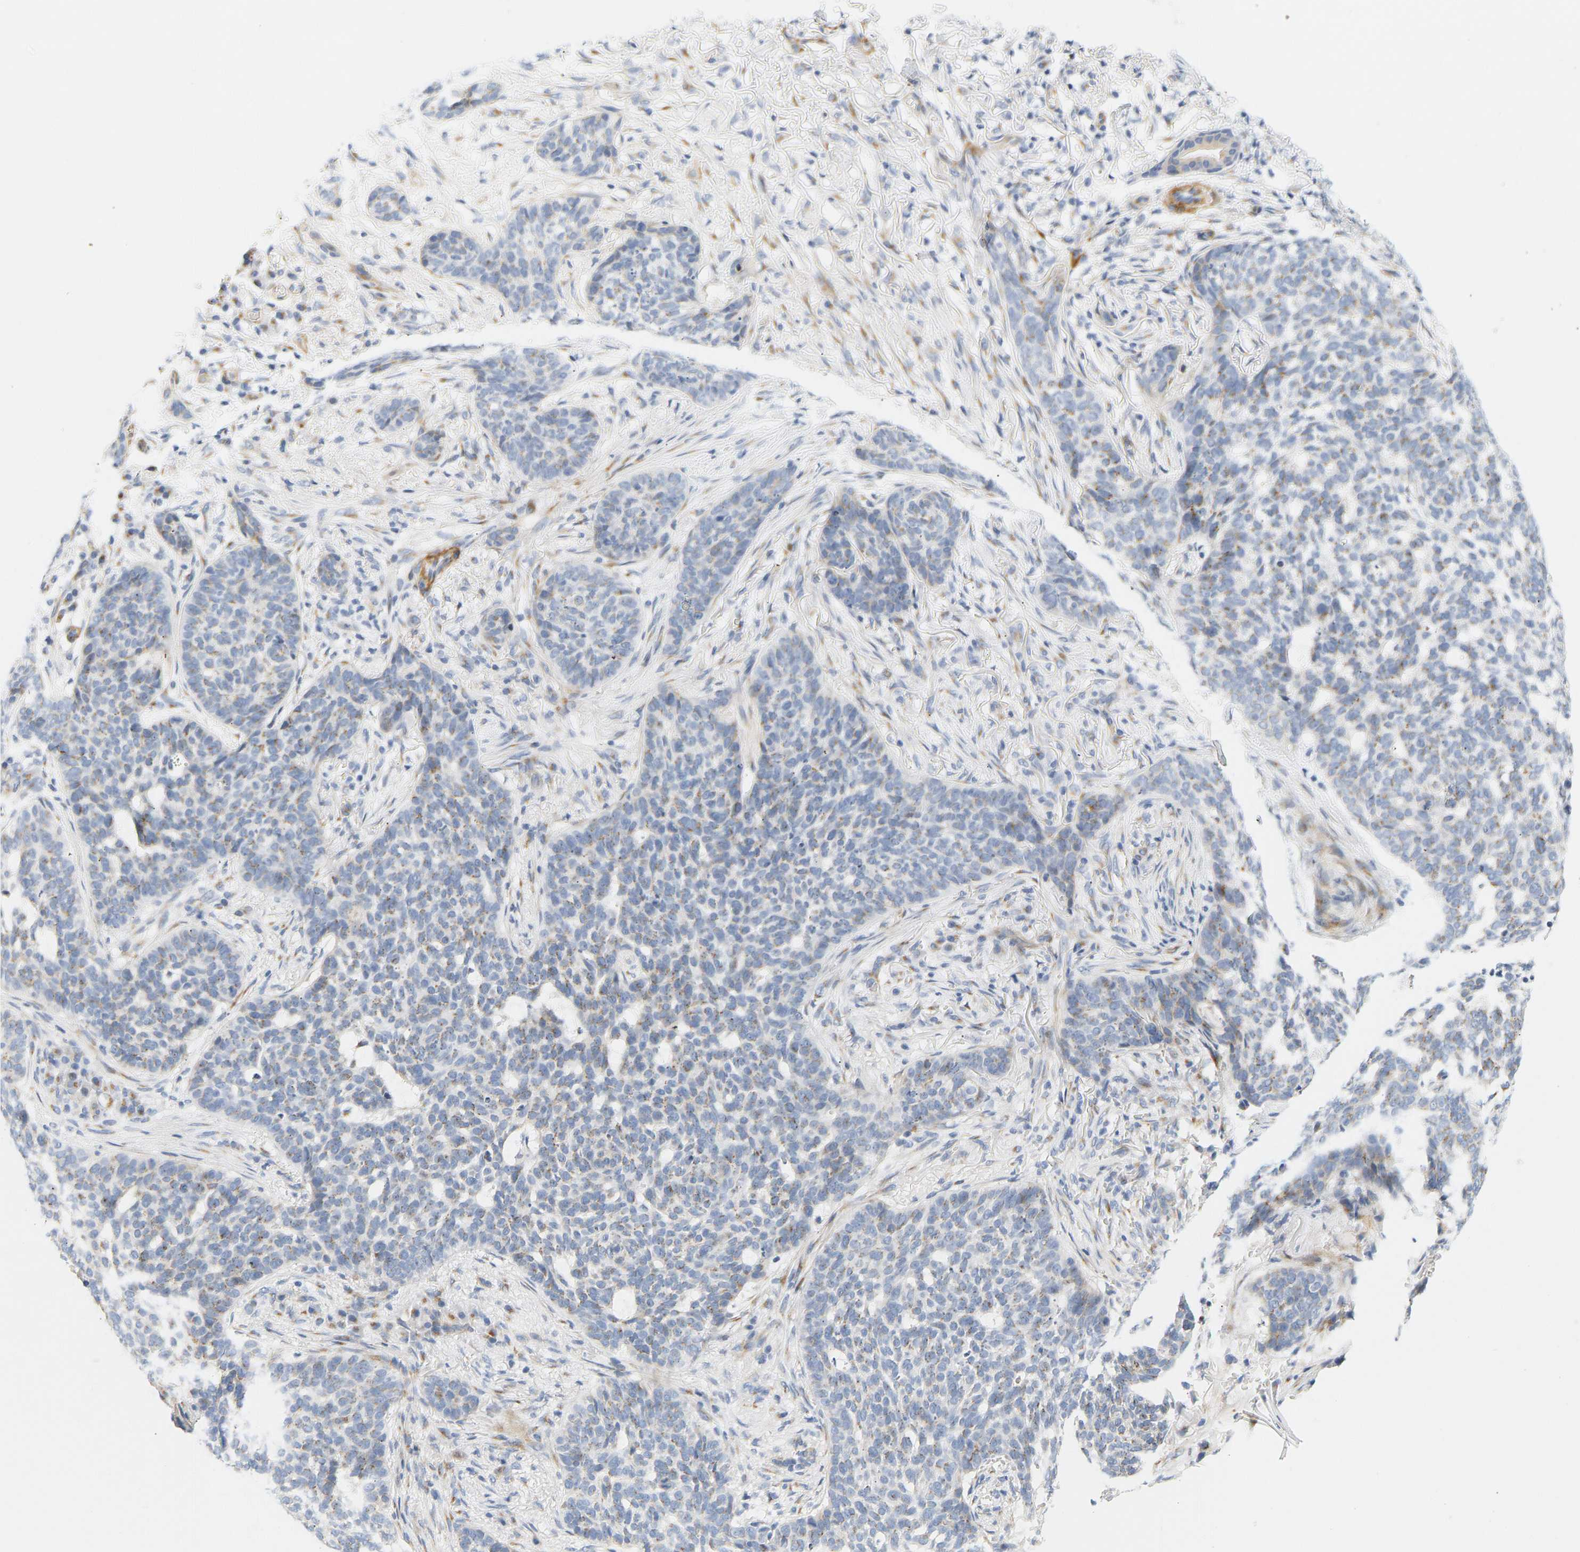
{"staining": {"intensity": "moderate", "quantity": "25%-75%", "location": "cytoplasmic/membranous"}, "tissue": "skin cancer", "cell_type": "Tumor cells", "image_type": "cancer", "snomed": [{"axis": "morphology", "description": "Basal cell carcinoma"}, {"axis": "topography", "description": "Skin"}], "caption": "Immunohistochemical staining of human skin cancer (basal cell carcinoma) demonstrates medium levels of moderate cytoplasmic/membranous positivity in approximately 25%-75% of tumor cells.", "gene": "SLC30A7", "patient": {"sex": "male", "age": 85}}